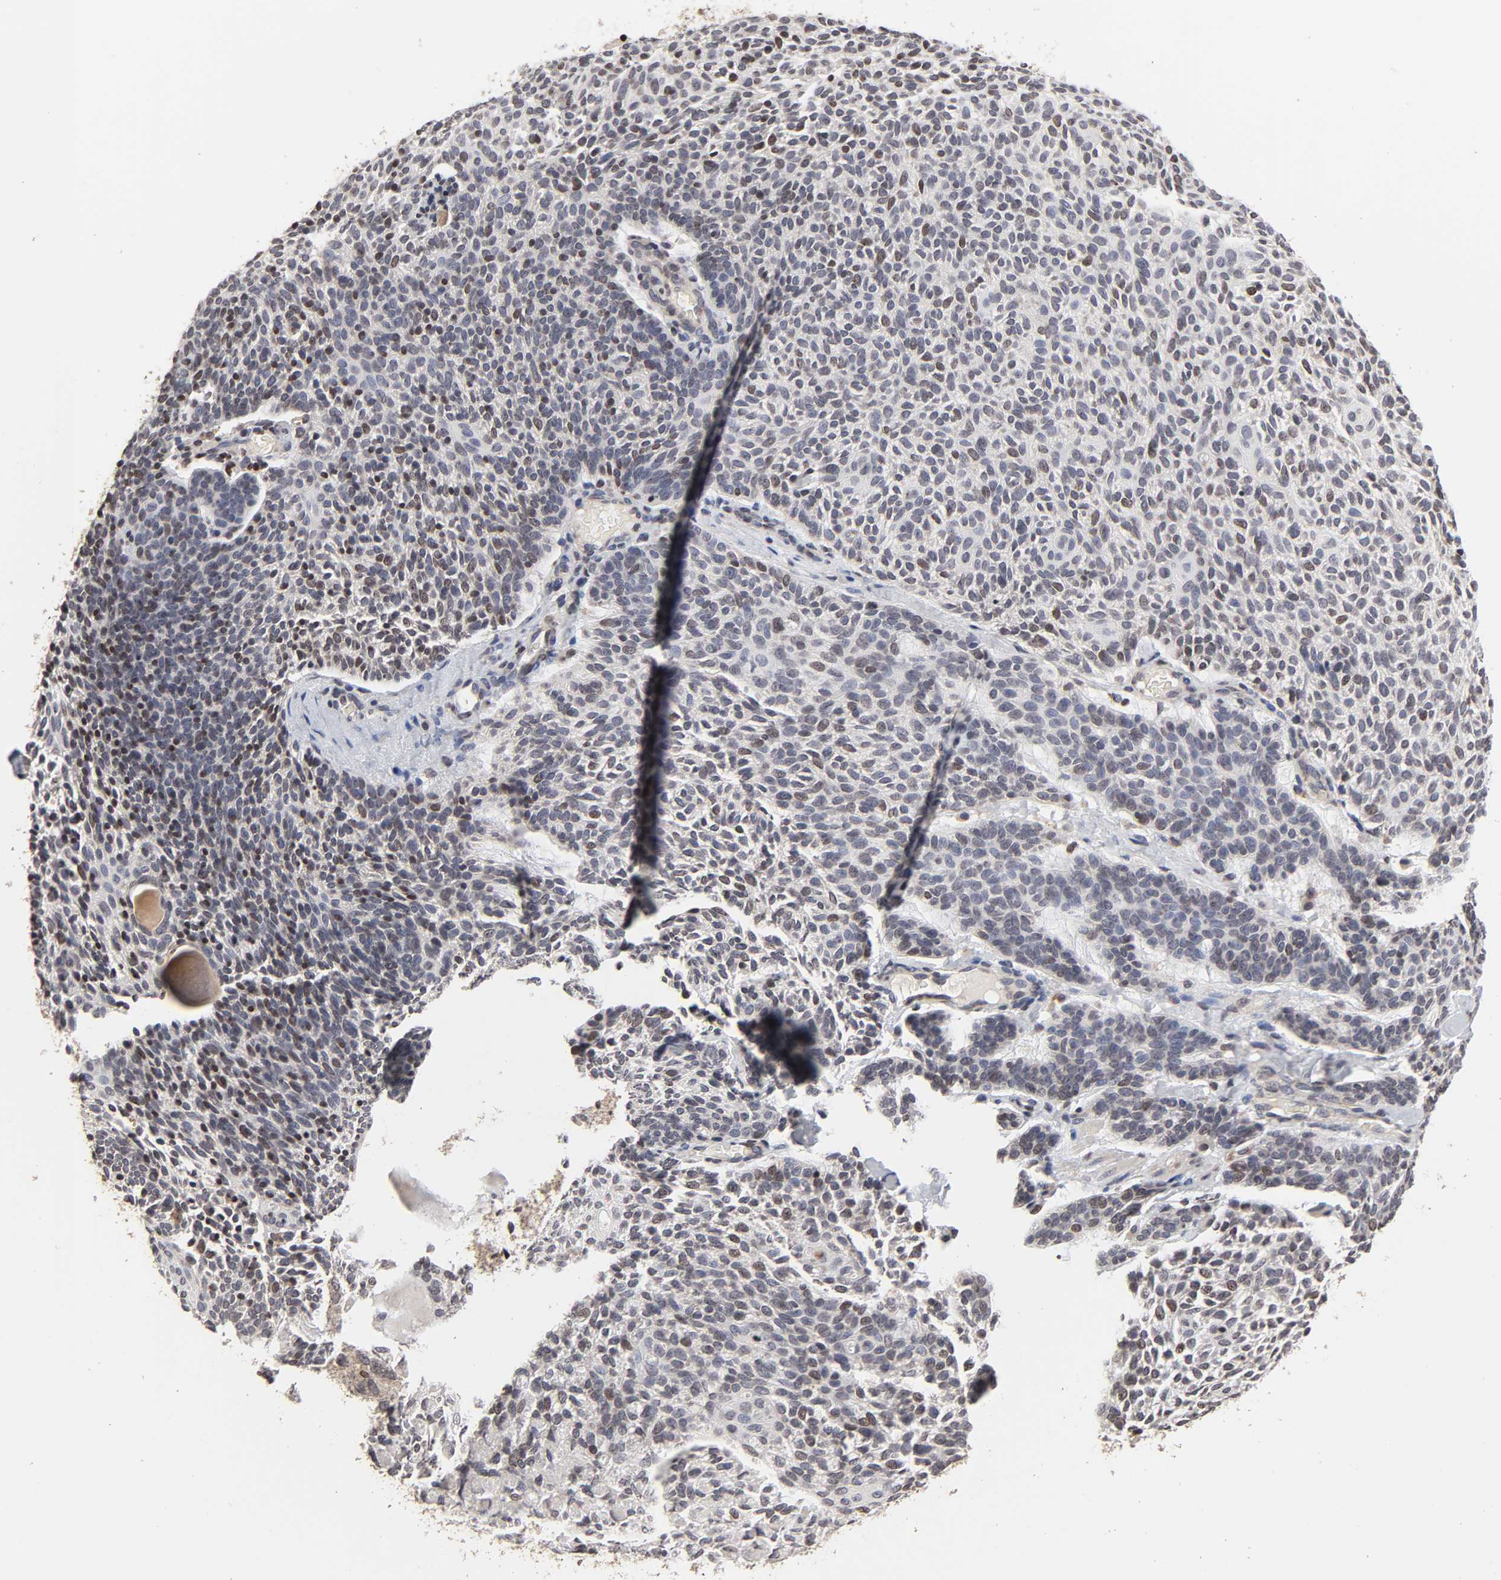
{"staining": {"intensity": "moderate", "quantity": "<25%", "location": "cytoplasmic/membranous"}, "tissue": "skin cancer", "cell_type": "Tumor cells", "image_type": "cancer", "snomed": [{"axis": "morphology", "description": "Normal tissue, NOS"}, {"axis": "morphology", "description": "Basal cell carcinoma"}, {"axis": "topography", "description": "Skin"}], "caption": "Skin cancer (basal cell carcinoma) stained for a protein exhibits moderate cytoplasmic/membranous positivity in tumor cells.", "gene": "ZNF473", "patient": {"sex": "female", "age": 70}}